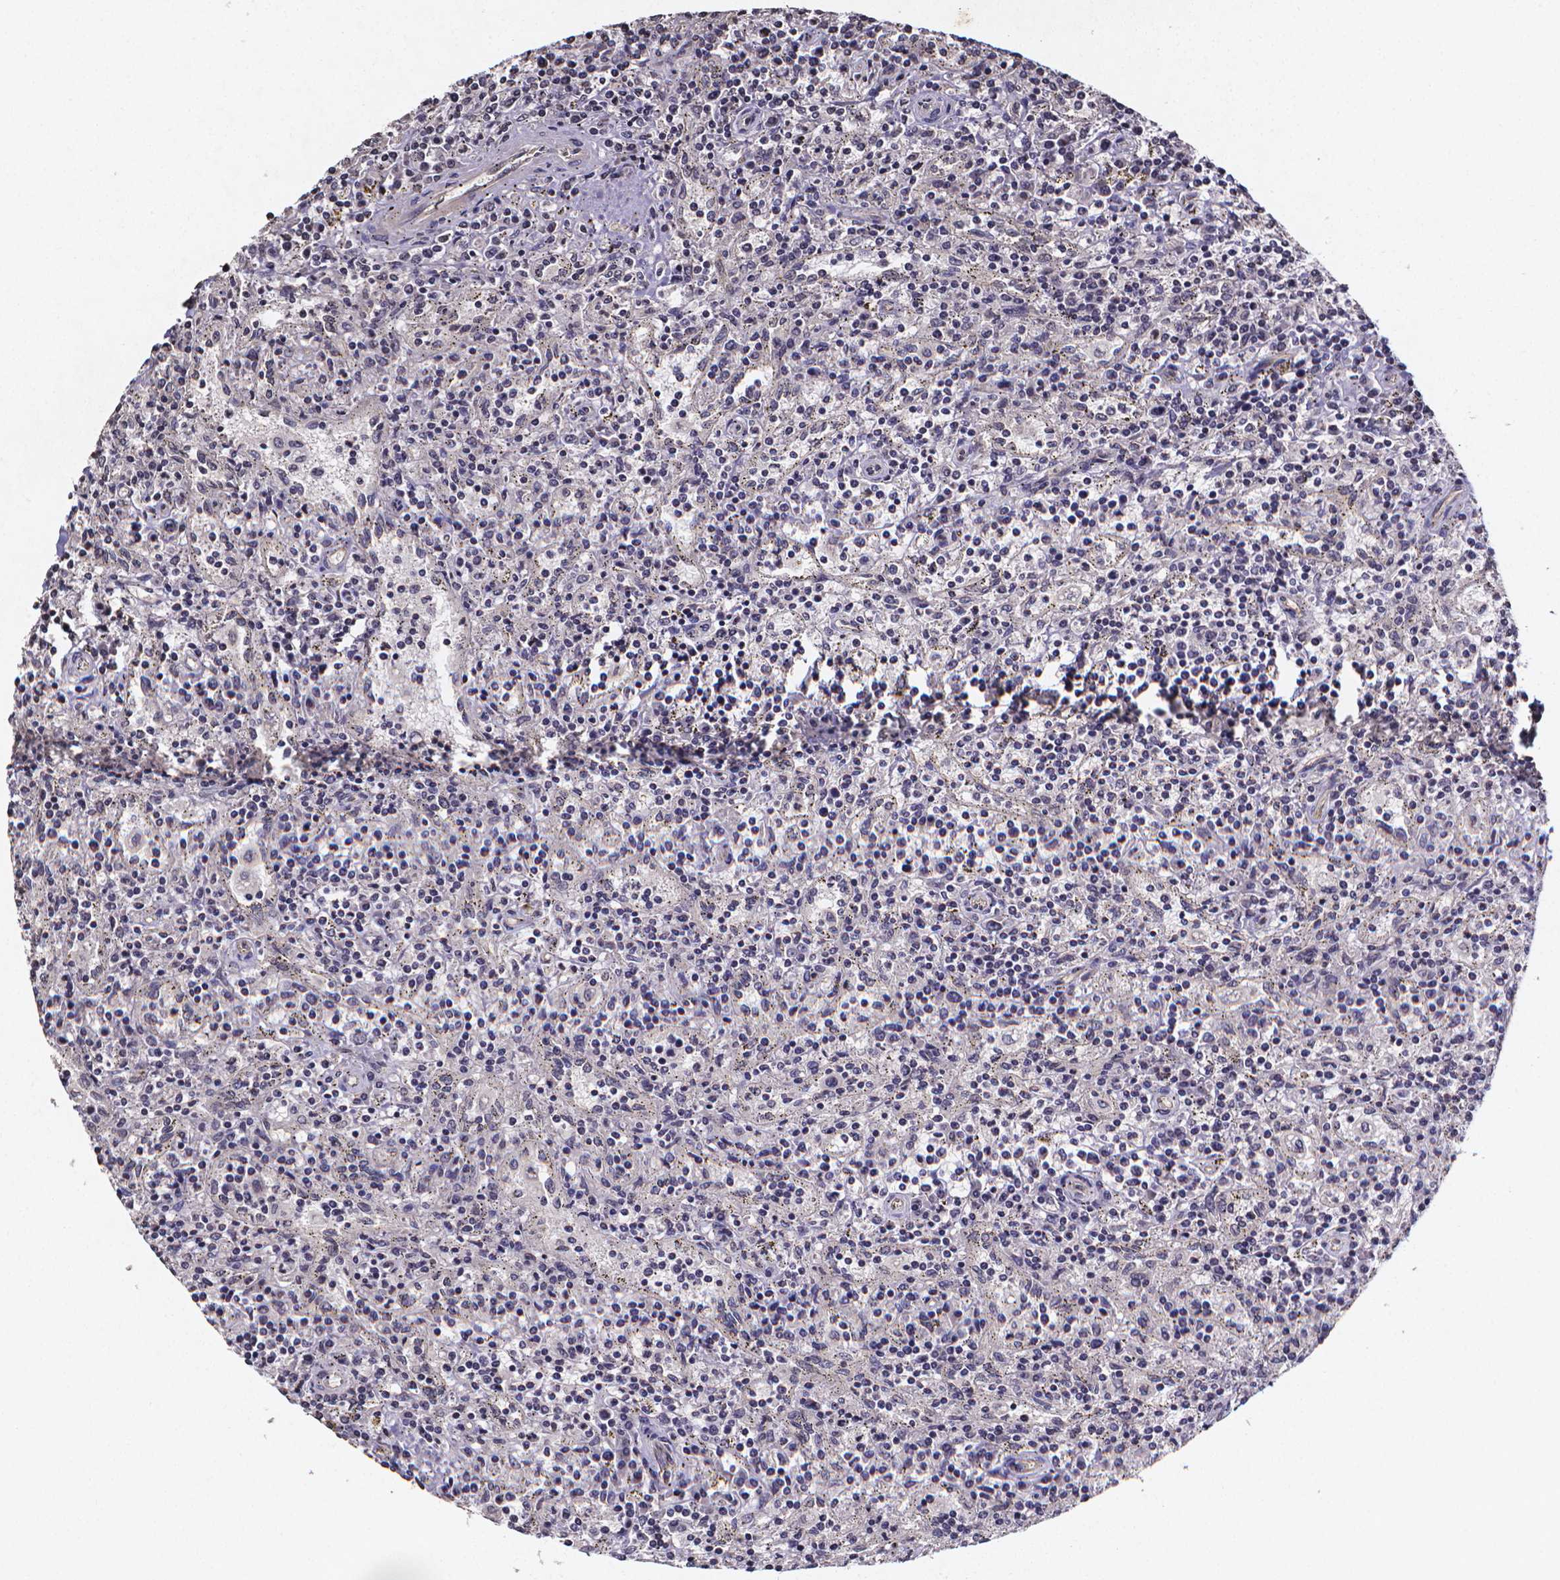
{"staining": {"intensity": "negative", "quantity": "none", "location": "none"}, "tissue": "lymphoma", "cell_type": "Tumor cells", "image_type": "cancer", "snomed": [{"axis": "morphology", "description": "Malignant lymphoma, non-Hodgkin's type, Low grade"}, {"axis": "topography", "description": "Spleen"}], "caption": "The immunohistochemistry histopathology image has no significant expression in tumor cells of low-grade malignant lymphoma, non-Hodgkin's type tissue.", "gene": "TP73", "patient": {"sex": "male", "age": 62}}